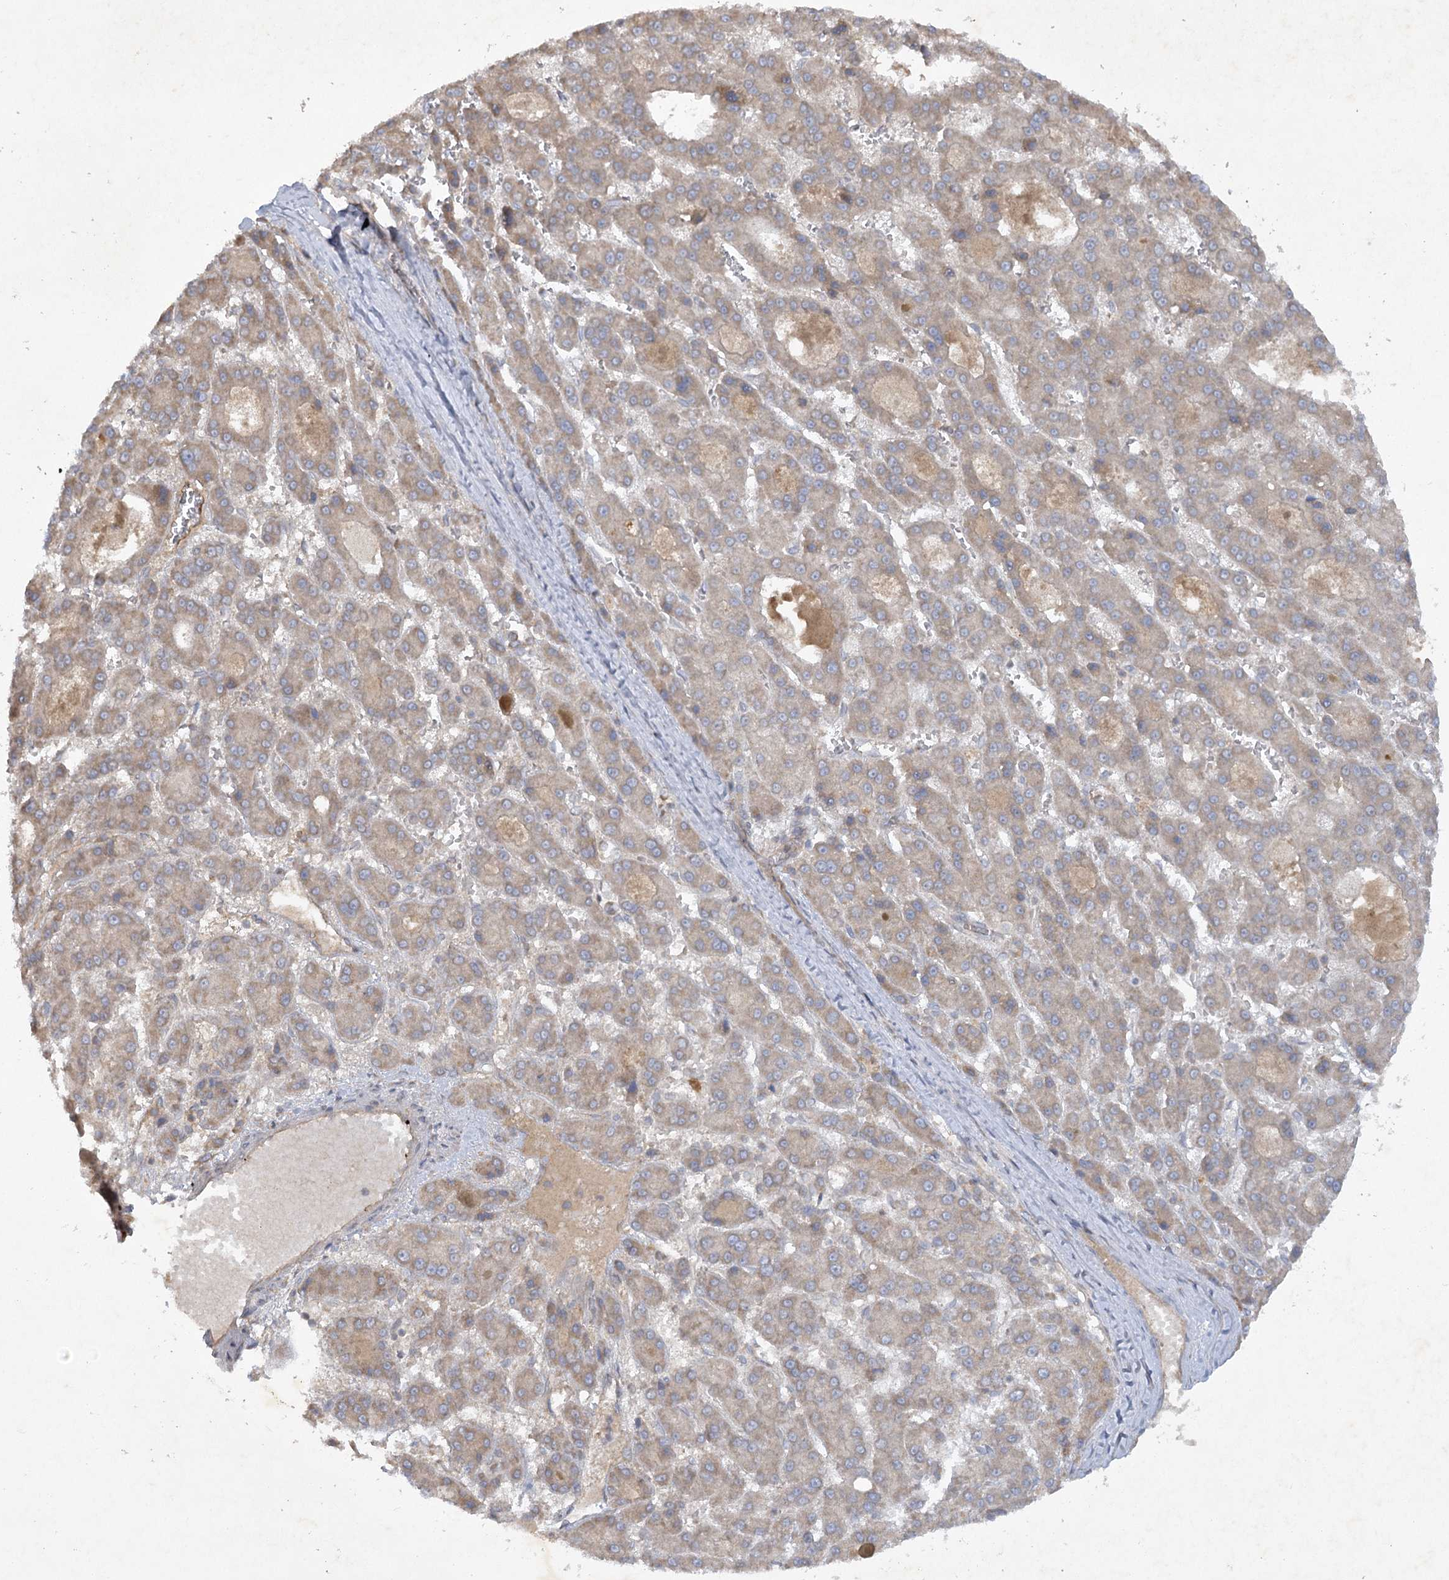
{"staining": {"intensity": "weak", "quantity": ">75%", "location": "cytoplasmic/membranous"}, "tissue": "liver cancer", "cell_type": "Tumor cells", "image_type": "cancer", "snomed": [{"axis": "morphology", "description": "Carcinoma, Hepatocellular, NOS"}, {"axis": "topography", "description": "Liver"}], "caption": "This is an image of immunohistochemistry (IHC) staining of liver cancer, which shows weak staining in the cytoplasmic/membranous of tumor cells.", "gene": "TRAF3IP1", "patient": {"sex": "male", "age": 70}}